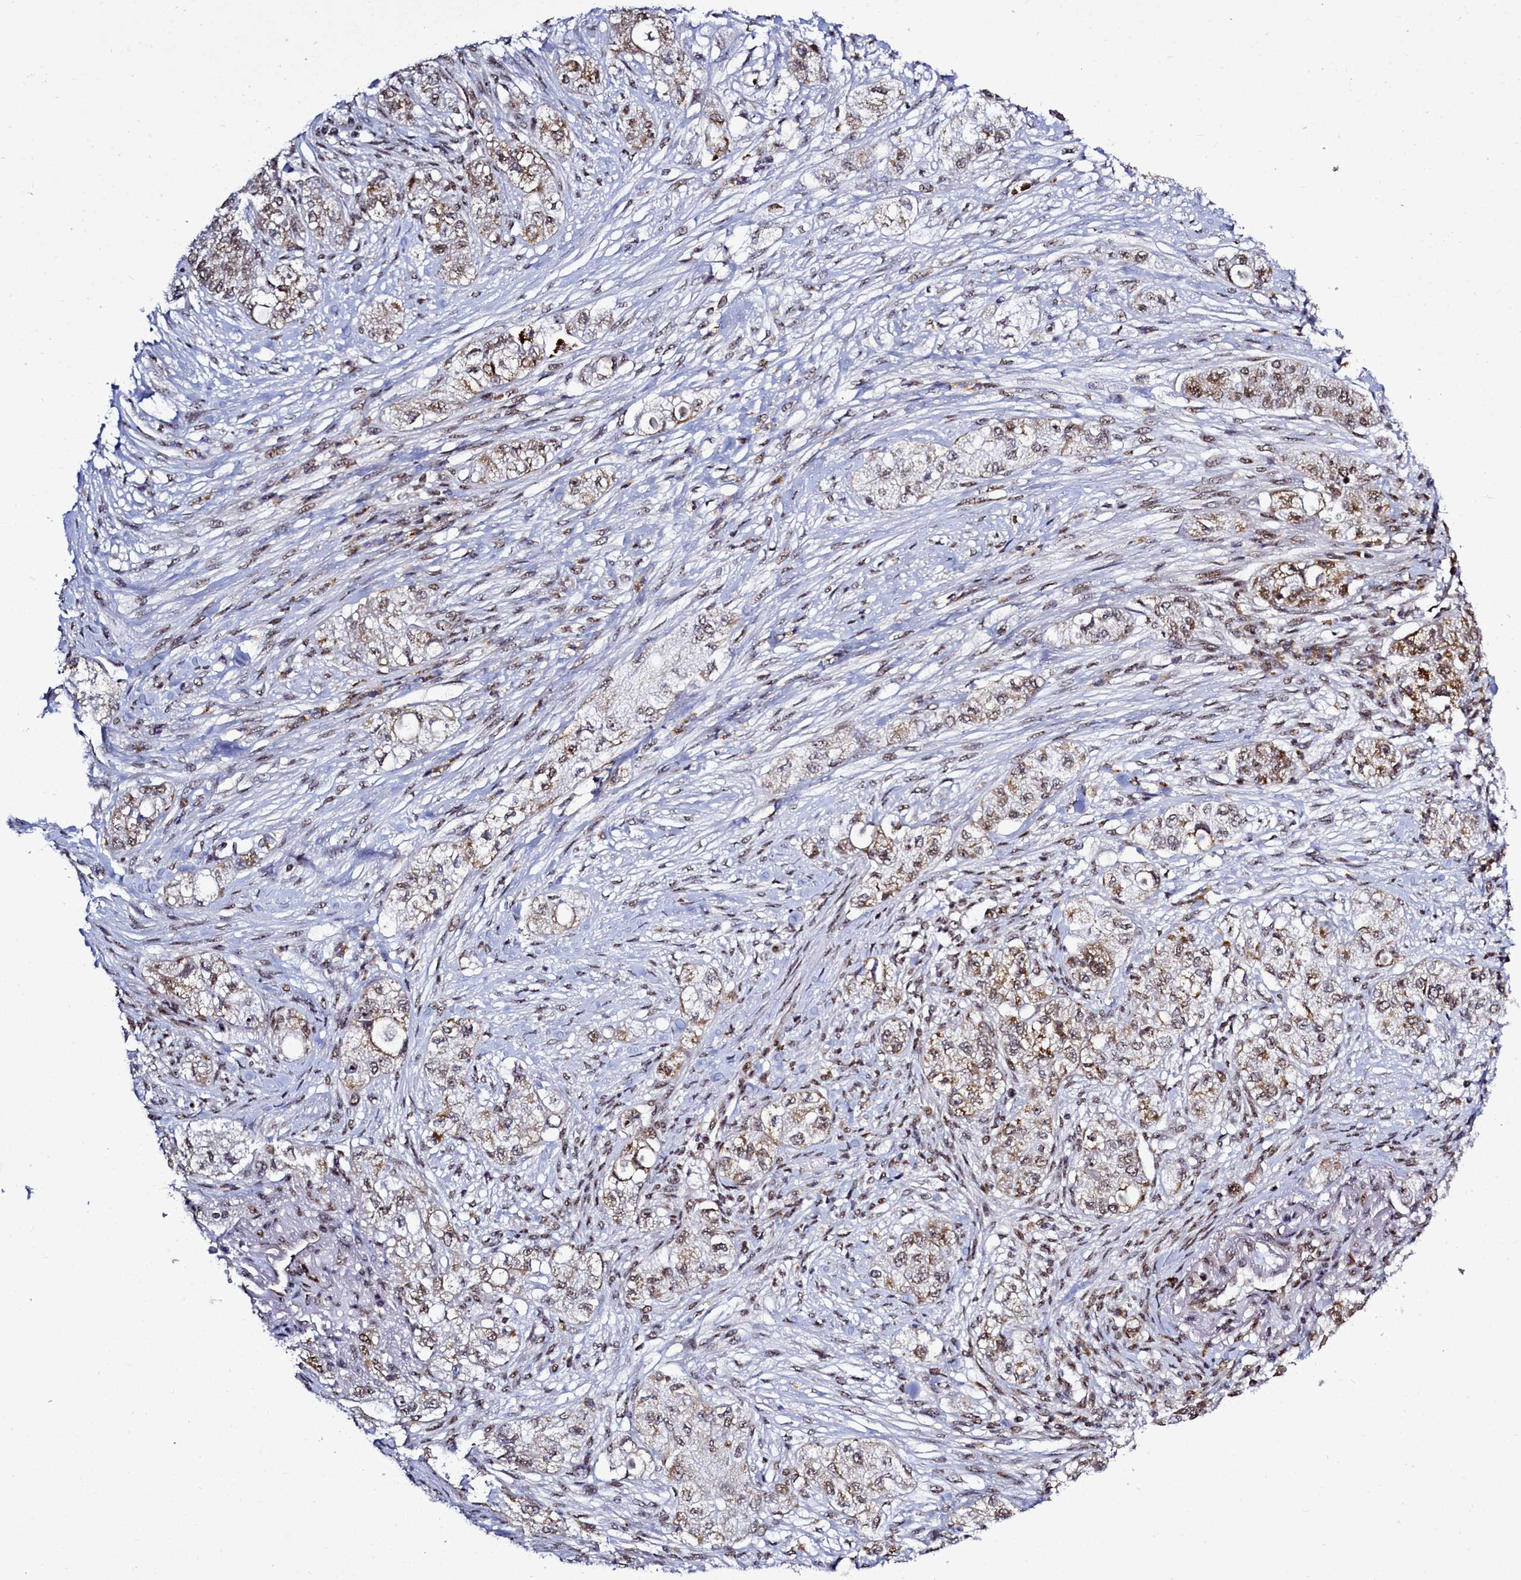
{"staining": {"intensity": "moderate", "quantity": ">75%", "location": "cytoplasmic/membranous,nuclear"}, "tissue": "pancreatic cancer", "cell_type": "Tumor cells", "image_type": "cancer", "snomed": [{"axis": "morphology", "description": "Adenocarcinoma, NOS"}, {"axis": "topography", "description": "Pancreas"}], "caption": "This micrograph exhibits immunohistochemistry staining of human adenocarcinoma (pancreatic), with medium moderate cytoplasmic/membranous and nuclear positivity in approximately >75% of tumor cells.", "gene": "POM121L2", "patient": {"sex": "female", "age": 78}}